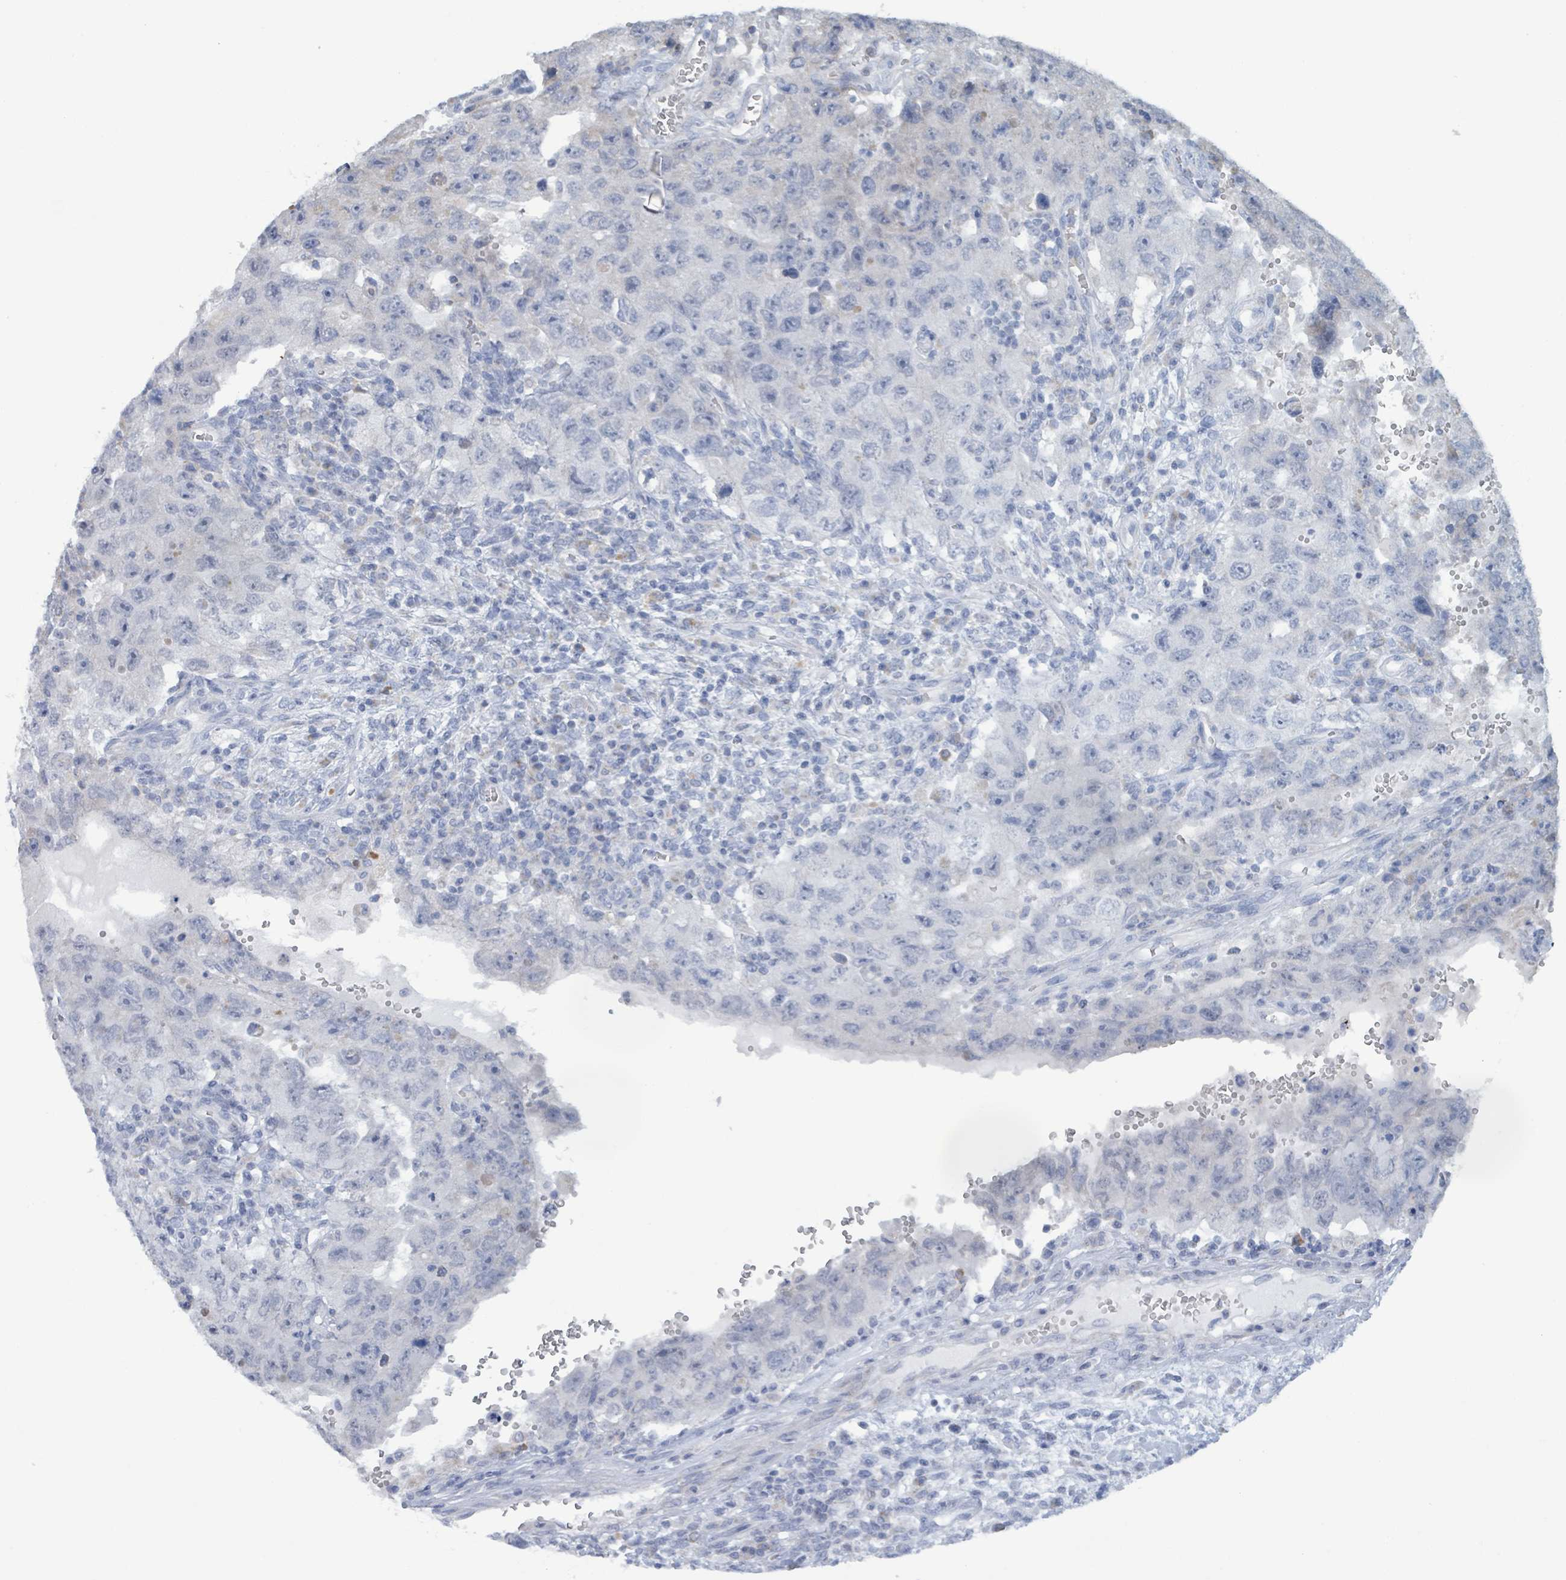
{"staining": {"intensity": "negative", "quantity": "none", "location": "none"}, "tissue": "testis cancer", "cell_type": "Tumor cells", "image_type": "cancer", "snomed": [{"axis": "morphology", "description": "Carcinoma, Embryonal, NOS"}, {"axis": "topography", "description": "Testis"}], "caption": "The immunohistochemistry (IHC) image has no significant staining in tumor cells of testis embryonal carcinoma tissue.", "gene": "AKR1C4", "patient": {"sex": "male", "age": 26}}